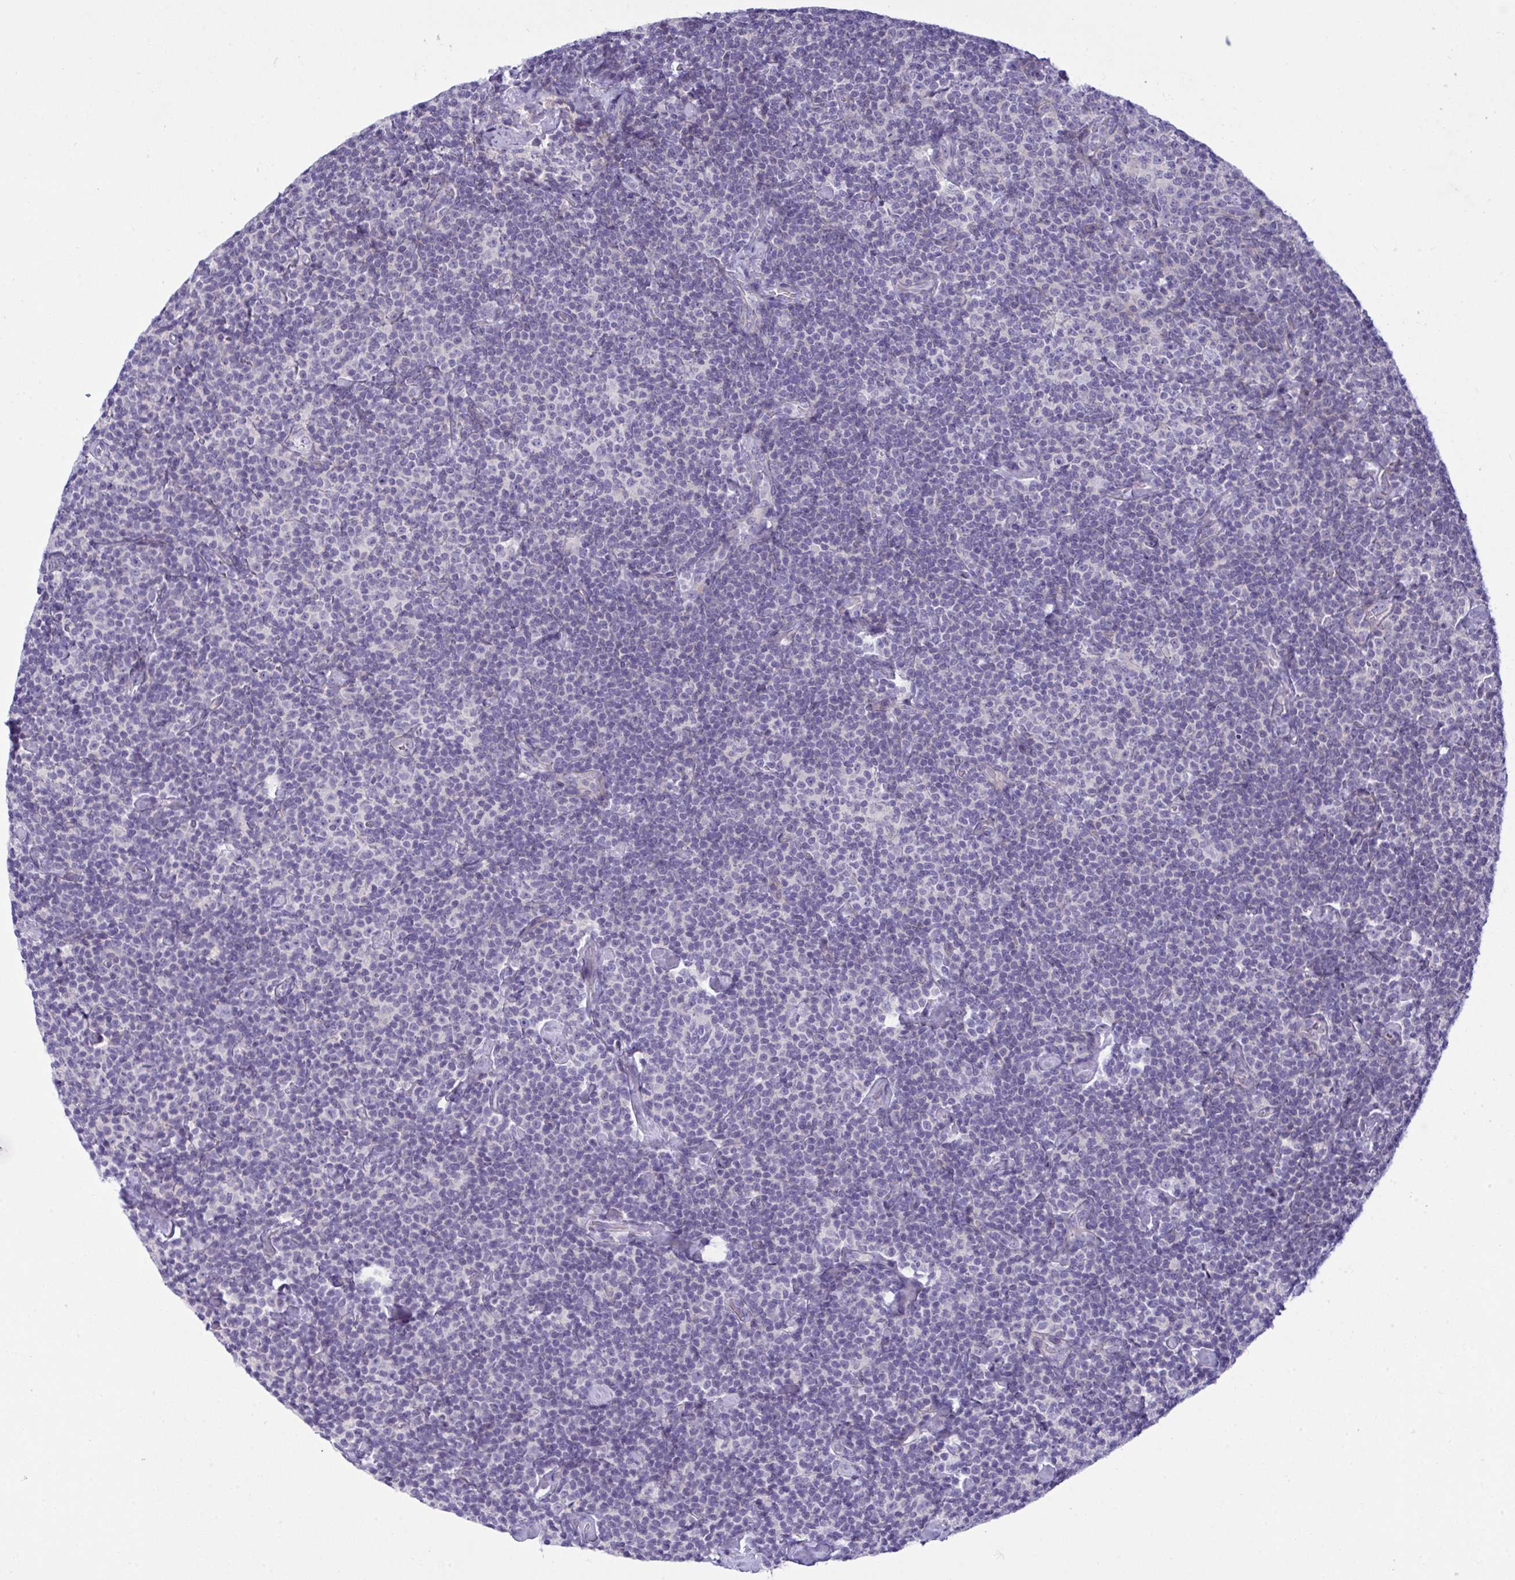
{"staining": {"intensity": "negative", "quantity": "none", "location": "none"}, "tissue": "lymphoma", "cell_type": "Tumor cells", "image_type": "cancer", "snomed": [{"axis": "morphology", "description": "Malignant lymphoma, non-Hodgkin's type, Low grade"}, {"axis": "topography", "description": "Lymph node"}], "caption": "A photomicrograph of malignant lymphoma, non-Hodgkin's type (low-grade) stained for a protein reveals no brown staining in tumor cells.", "gene": "WDR97", "patient": {"sex": "male", "age": 81}}